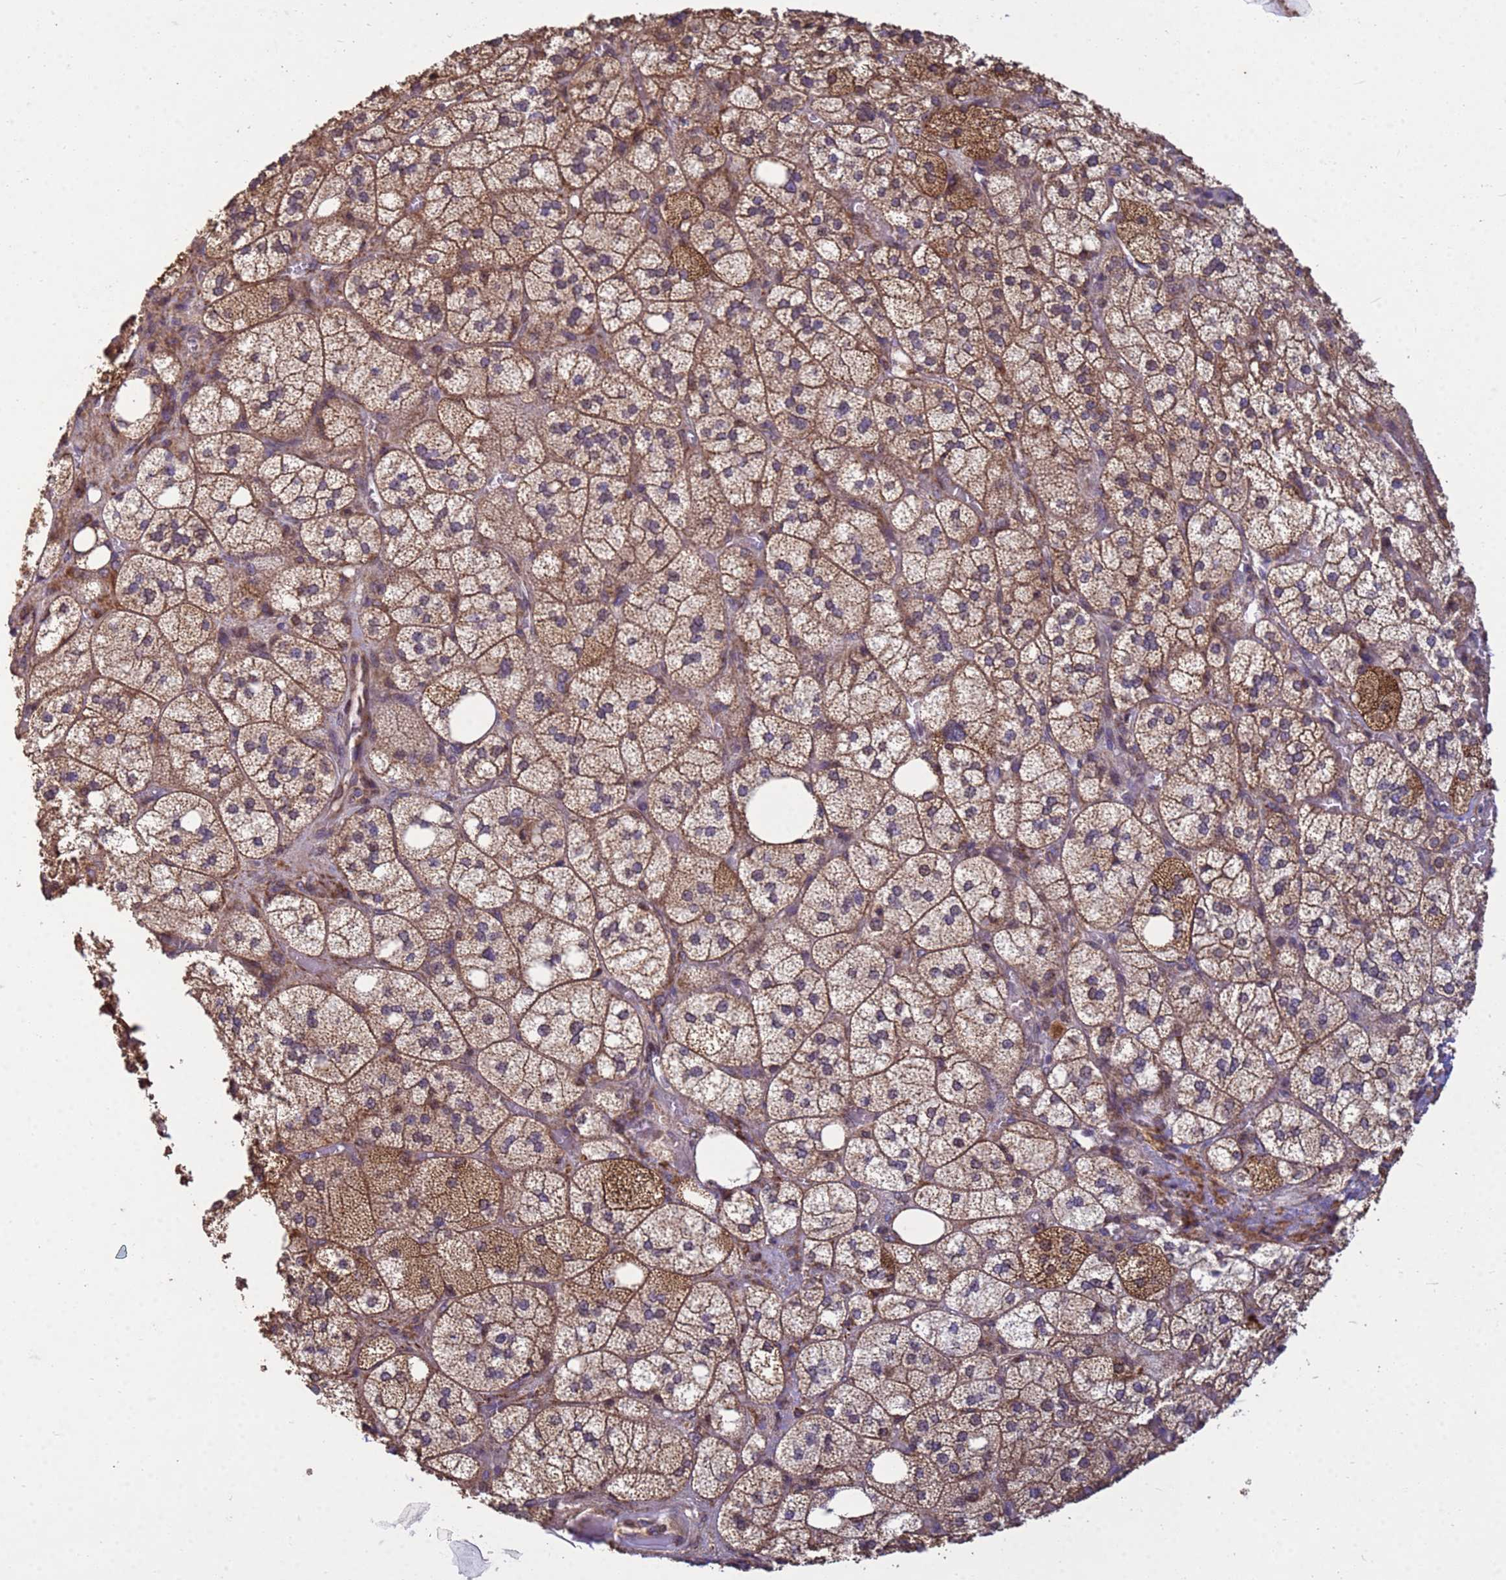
{"staining": {"intensity": "moderate", "quantity": ">75%", "location": "cytoplasmic/membranous"}, "tissue": "adrenal gland", "cell_type": "Glandular cells", "image_type": "normal", "snomed": [{"axis": "morphology", "description": "Normal tissue, NOS"}, {"axis": "topography", "description": "Adrenal gland"}], "caption": "Human adrenal gland stained with a brown dye shows moderate cytoplasmic/membranous positive positivity in approximately >75% of glandular cells.", "gene": "P2RX7", "patient": {"sex": "male", "age": 61}}